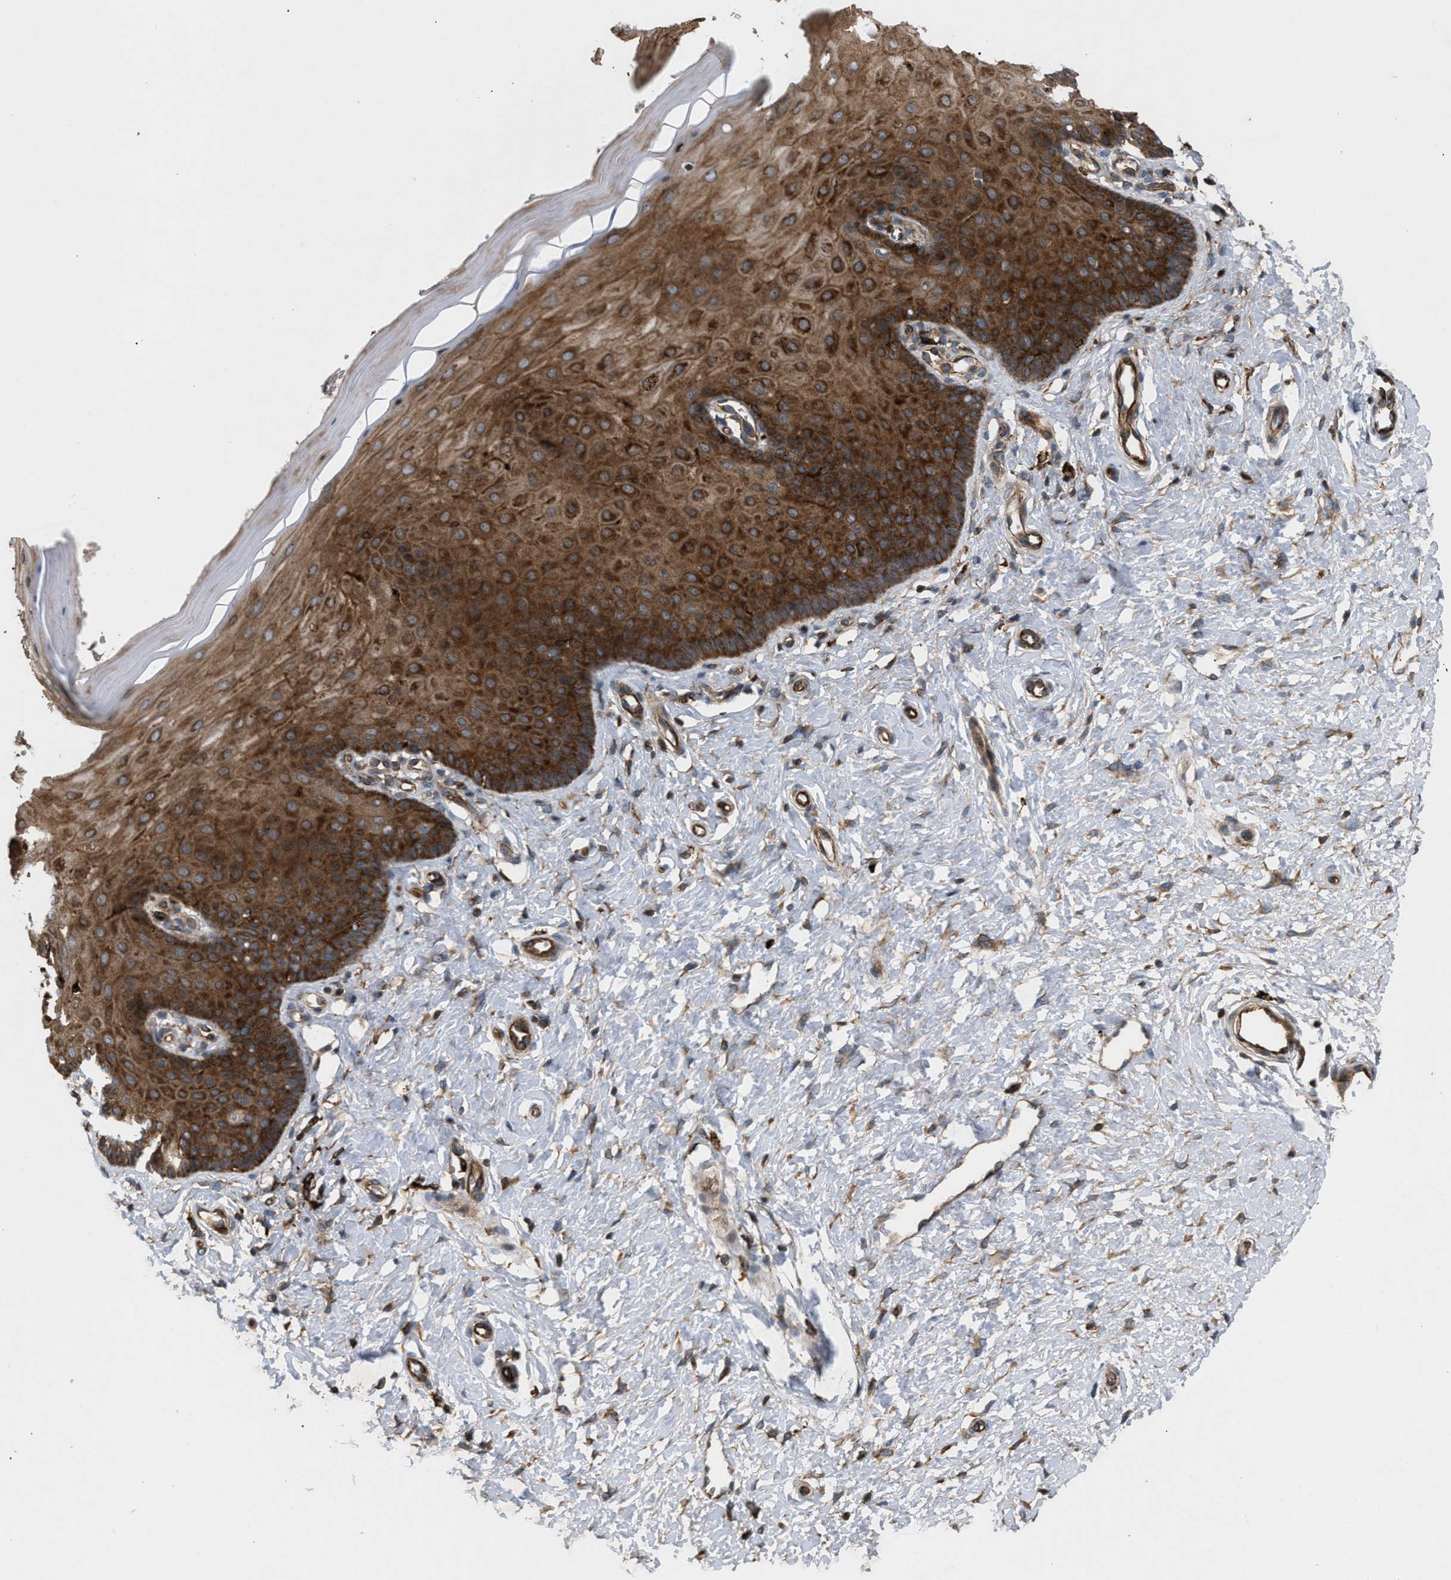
{"staining": {"intensity": "strong", "quantity": ">75%", "location": "cytoplasmic/membranous"}, "tissue": "cervix", "cell_type": "Squamous epithelial cells", "image_type": "normal", "snomed": [{"axis": "morphology", "description": "Normal tissue, NOS"}, {"axis": "topography", "description": "Cervix"}], "caption": "Immunohistochemistry (IHC) micrograph of unremarkable cervix: cervix stained using immunohistochemistry (IHC) demonstrates high levels of strong protein expression localized specifically in the cytoplasmic/membranous of squamous epithelial cells, appearing as a cytoplasmic/membranous brown color.", "gene": "GCC1", "patient": {"sex": "female", "age": 55}}